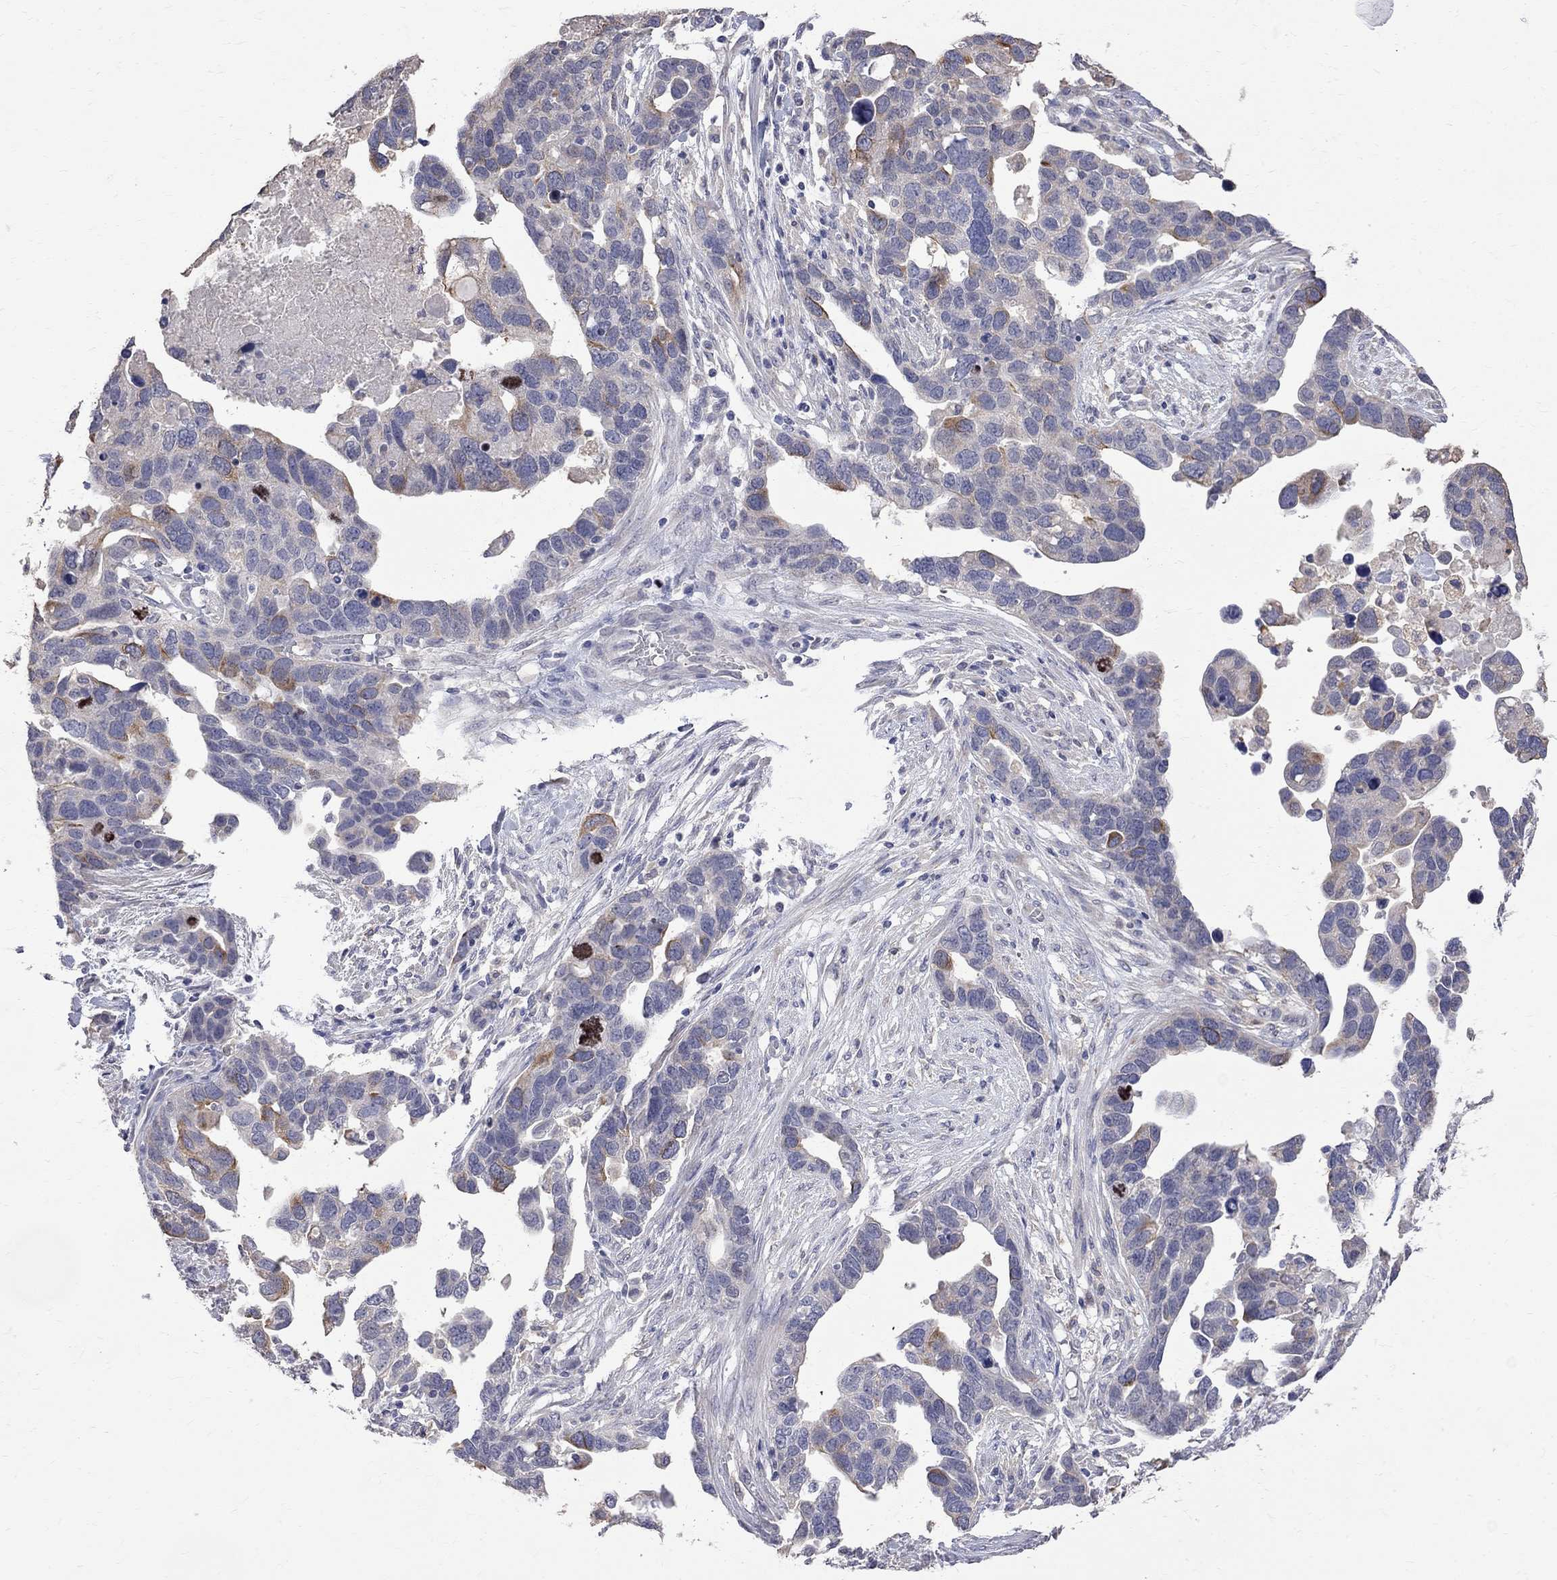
{"staining": {"intensity": "weak", "quantity": "<25%", "location": "cytoplasmic/membranous"}, "tissue": "ovarian cancer", "cell_type": "Tumor cells", "image_type": "cancer", "snomed": [{"axis": "morphology", "description": "Cystadenocarcinoma, serous, NOS"}, {"axis": "topography", "description": "Ovary"}], "caption": "DAB immunohistochemical staining of ovarian cancer (serous cystadenocarcinoma) displays no significant staining in tumor cells.", "gene": "CKAP2", "patient": {"sex": "female", "age": 54}}